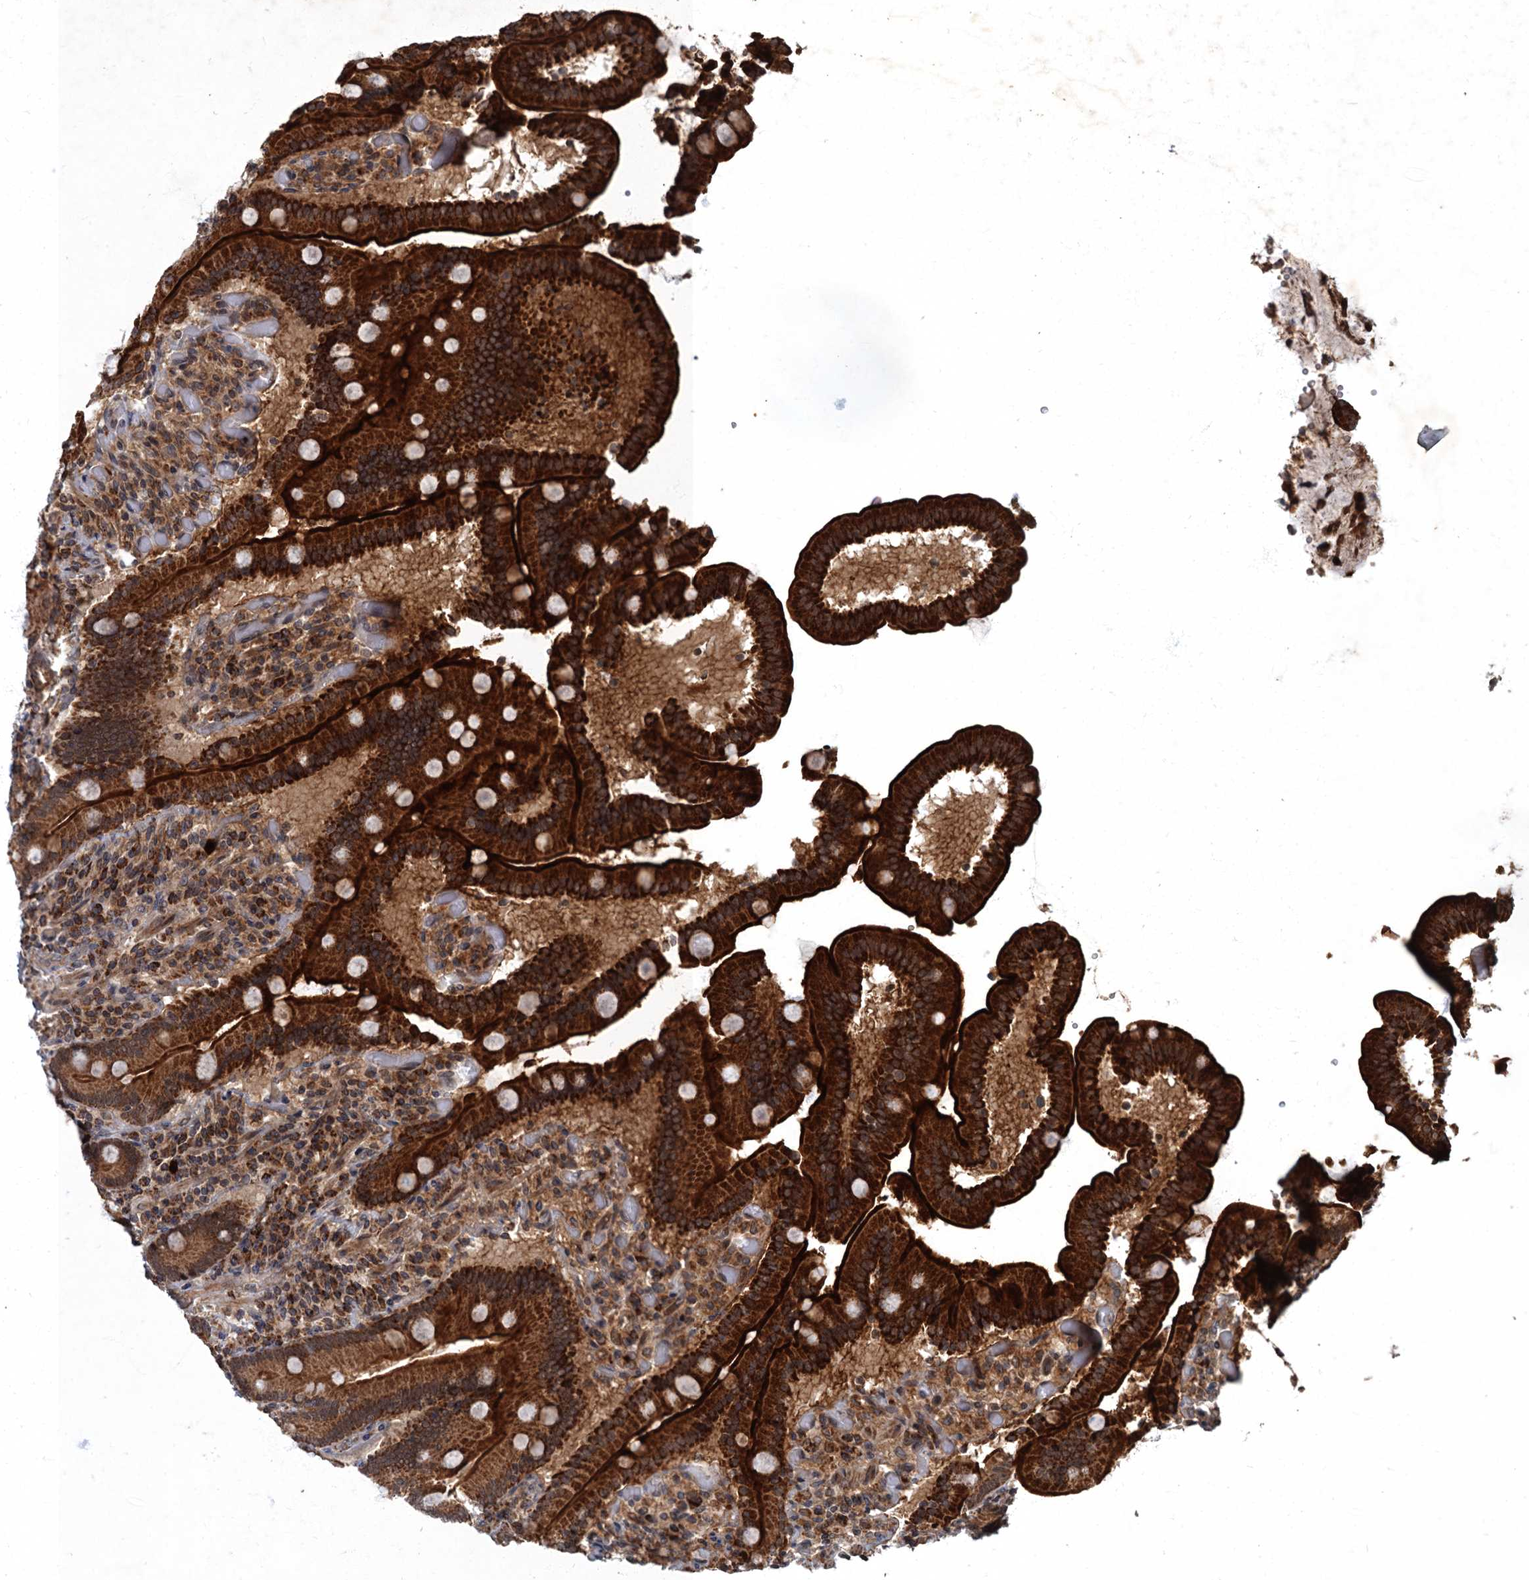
{"staining": {"intensity": "strong", "quantity": ">75%", "location": "cytoplasmic/membranous"}, "tissue": "duodenum", "cell_type": "Glandular cells", "image_type": "normal", "snomed": [{"axis": "morphology", "description": "Normal tissue, NOS"}, {"axis": "topography", "description": "Duodenum"}], "caption": "Protein expression analysis of normal human duodenum reveals strong cytoplasmic/membranous staining in approximately >75% of glandular cells.", "gene": "SLC11A2", "patient": {"sex": "female", "age": 62}}